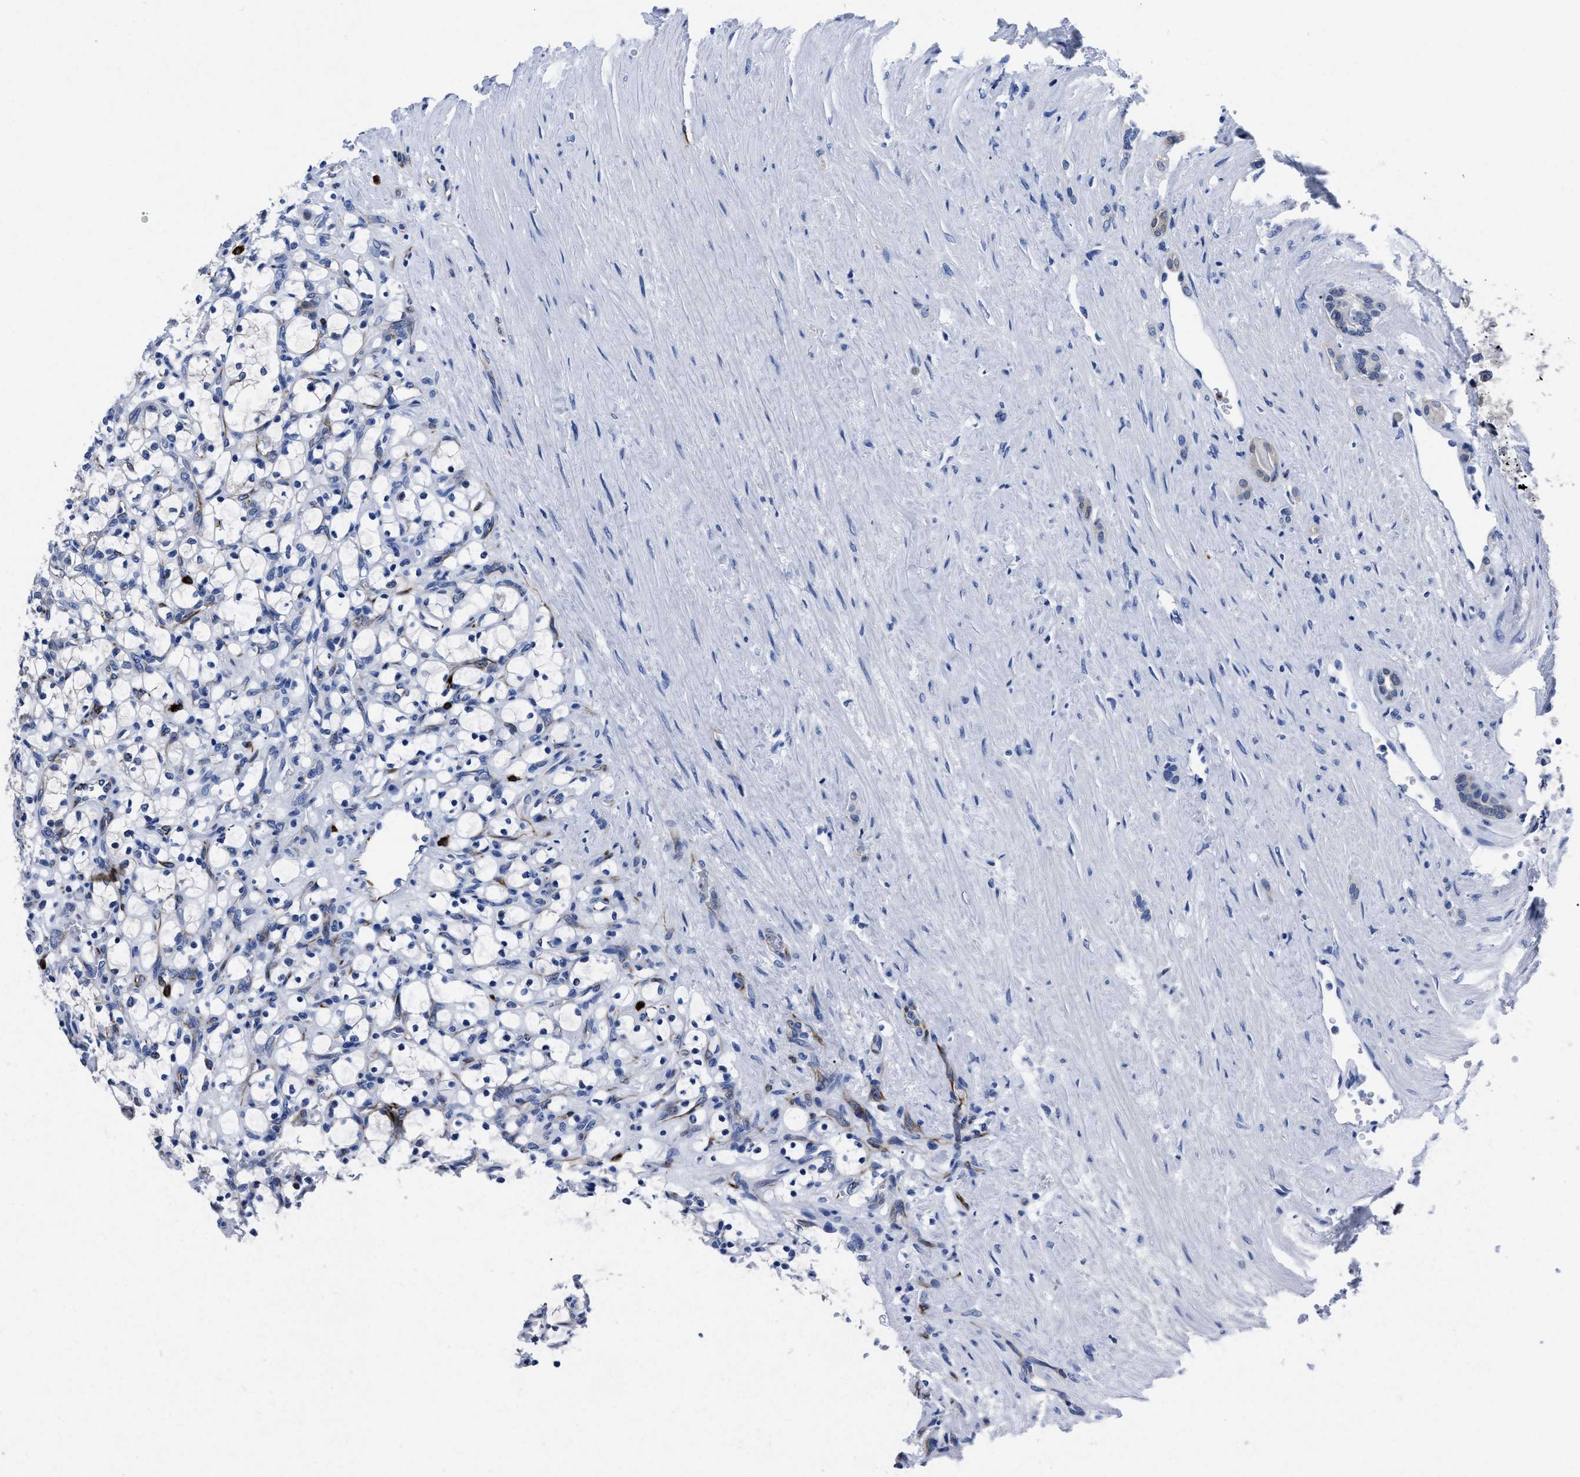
{"staining": {"intensity": "negative", "quantity": "none", "location": "none"}, "tissue": "renal cancer", "cell_type": "Tumor cells", "image_type": "cancer", "snomed": [{"axis": "morphology", "description": "Adenocarcinoma, NOS"}, {"axis": "topography", "description": "Kidney"}], "caption": "A high-resolution micrograph shows immunohistochemistry (IHC) staining of renal cancer (adenocarcinoma), which exhibits no significant positivity in tumor cells. (Stains: DAB (3,3'-diaminobenzidine) IHC with hematoxylin counter stain, Microscopy: brightfield microscopy at high magnification).", "gene": "OR10G3", "patient": {"sex": "female", "age": 69}}